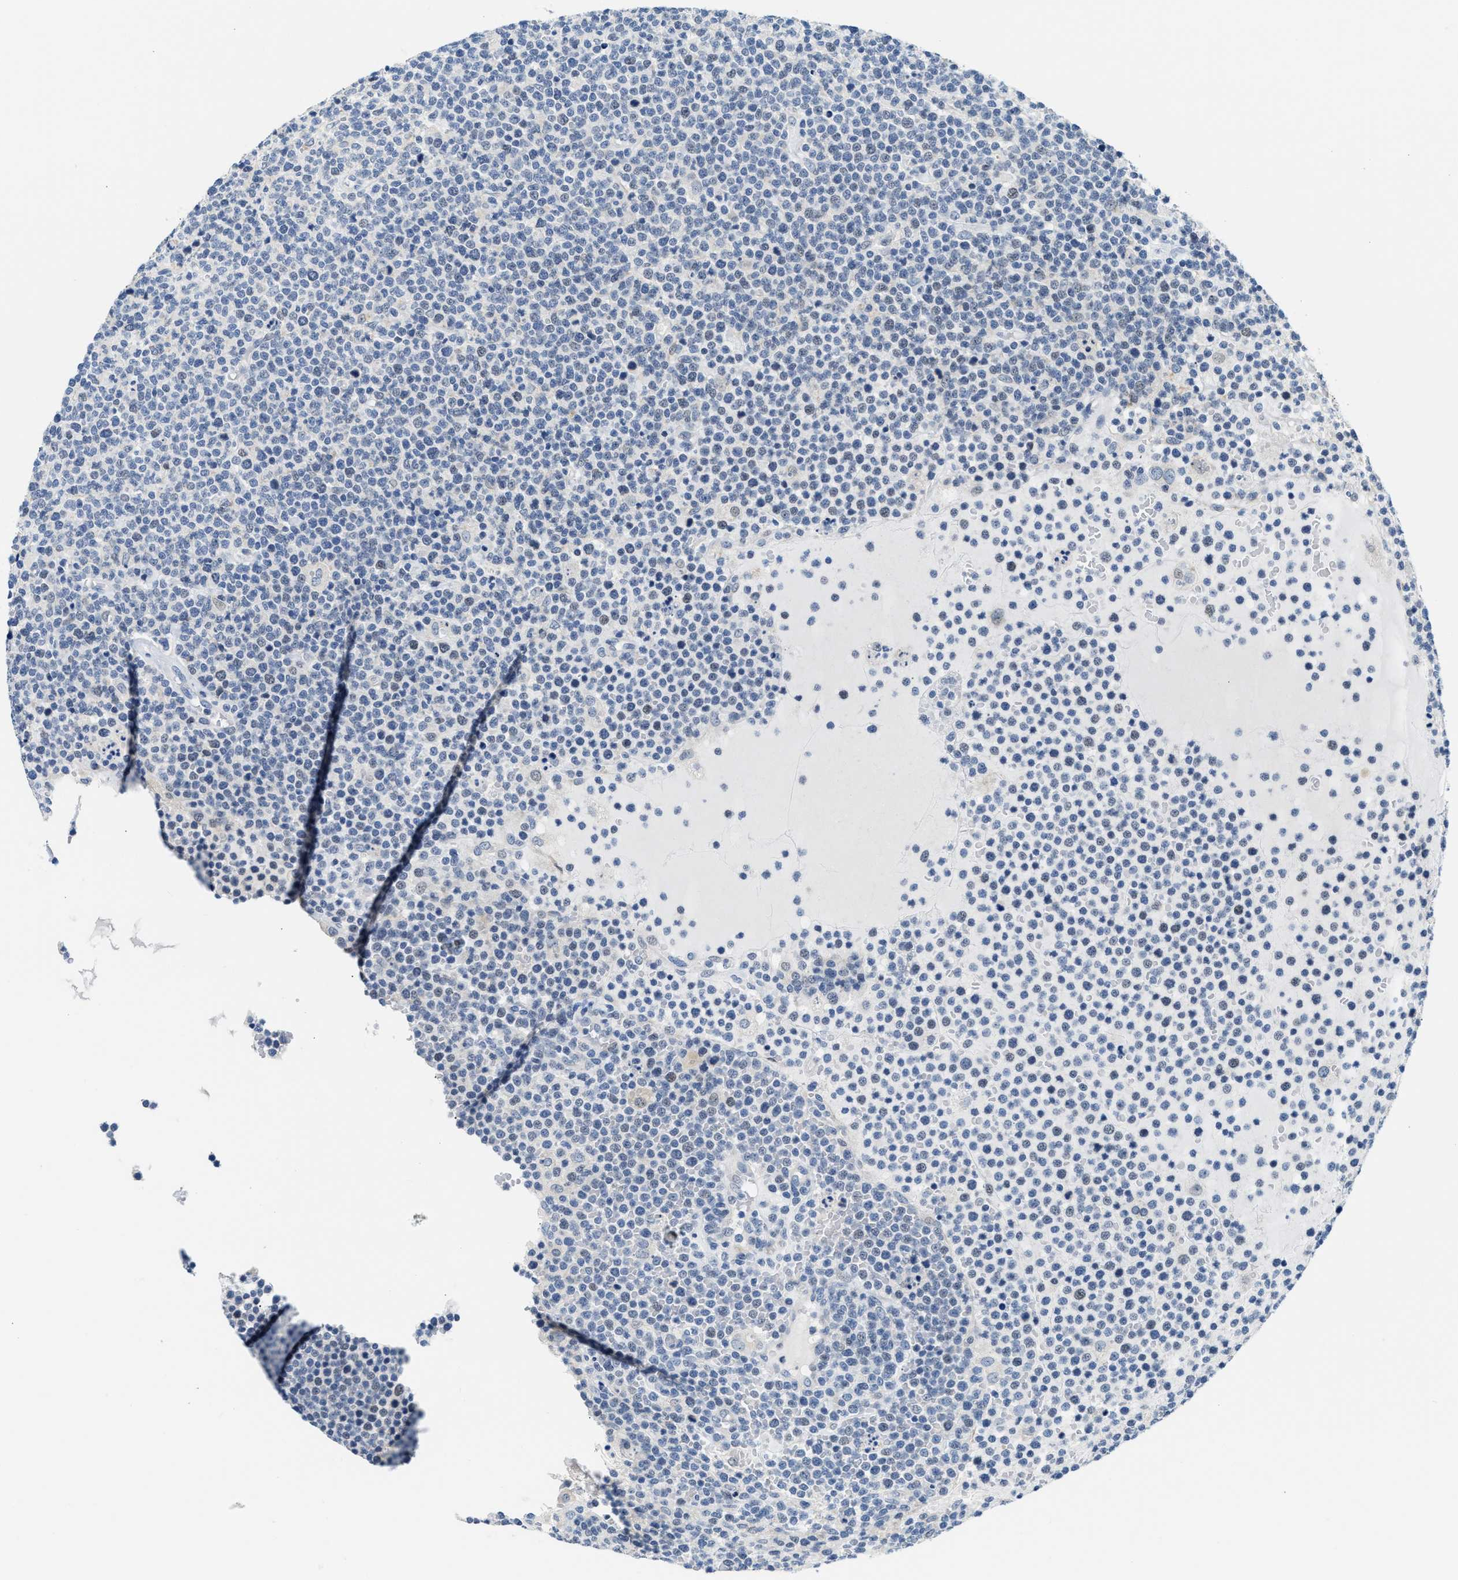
{"staining": {"intensity": "negative", "quantity": "none", "location": "none"}, "tissue": "lymphoma", "cell_type": "Tumor cells", "image_type": "cancer", "snomed": [{"axis": "morphology", "description": "Malignant lymphoma, non-Hodgkin's type, High grade"}, {"axis": "topography", "description": "Lymph node"}], "caption": "High power microscopy image of an IHC image of lymphoma, revealing no significant positivity in tumor cells.", "gene": "CLGN", "patient": {"sex": "male", "age": 61}}